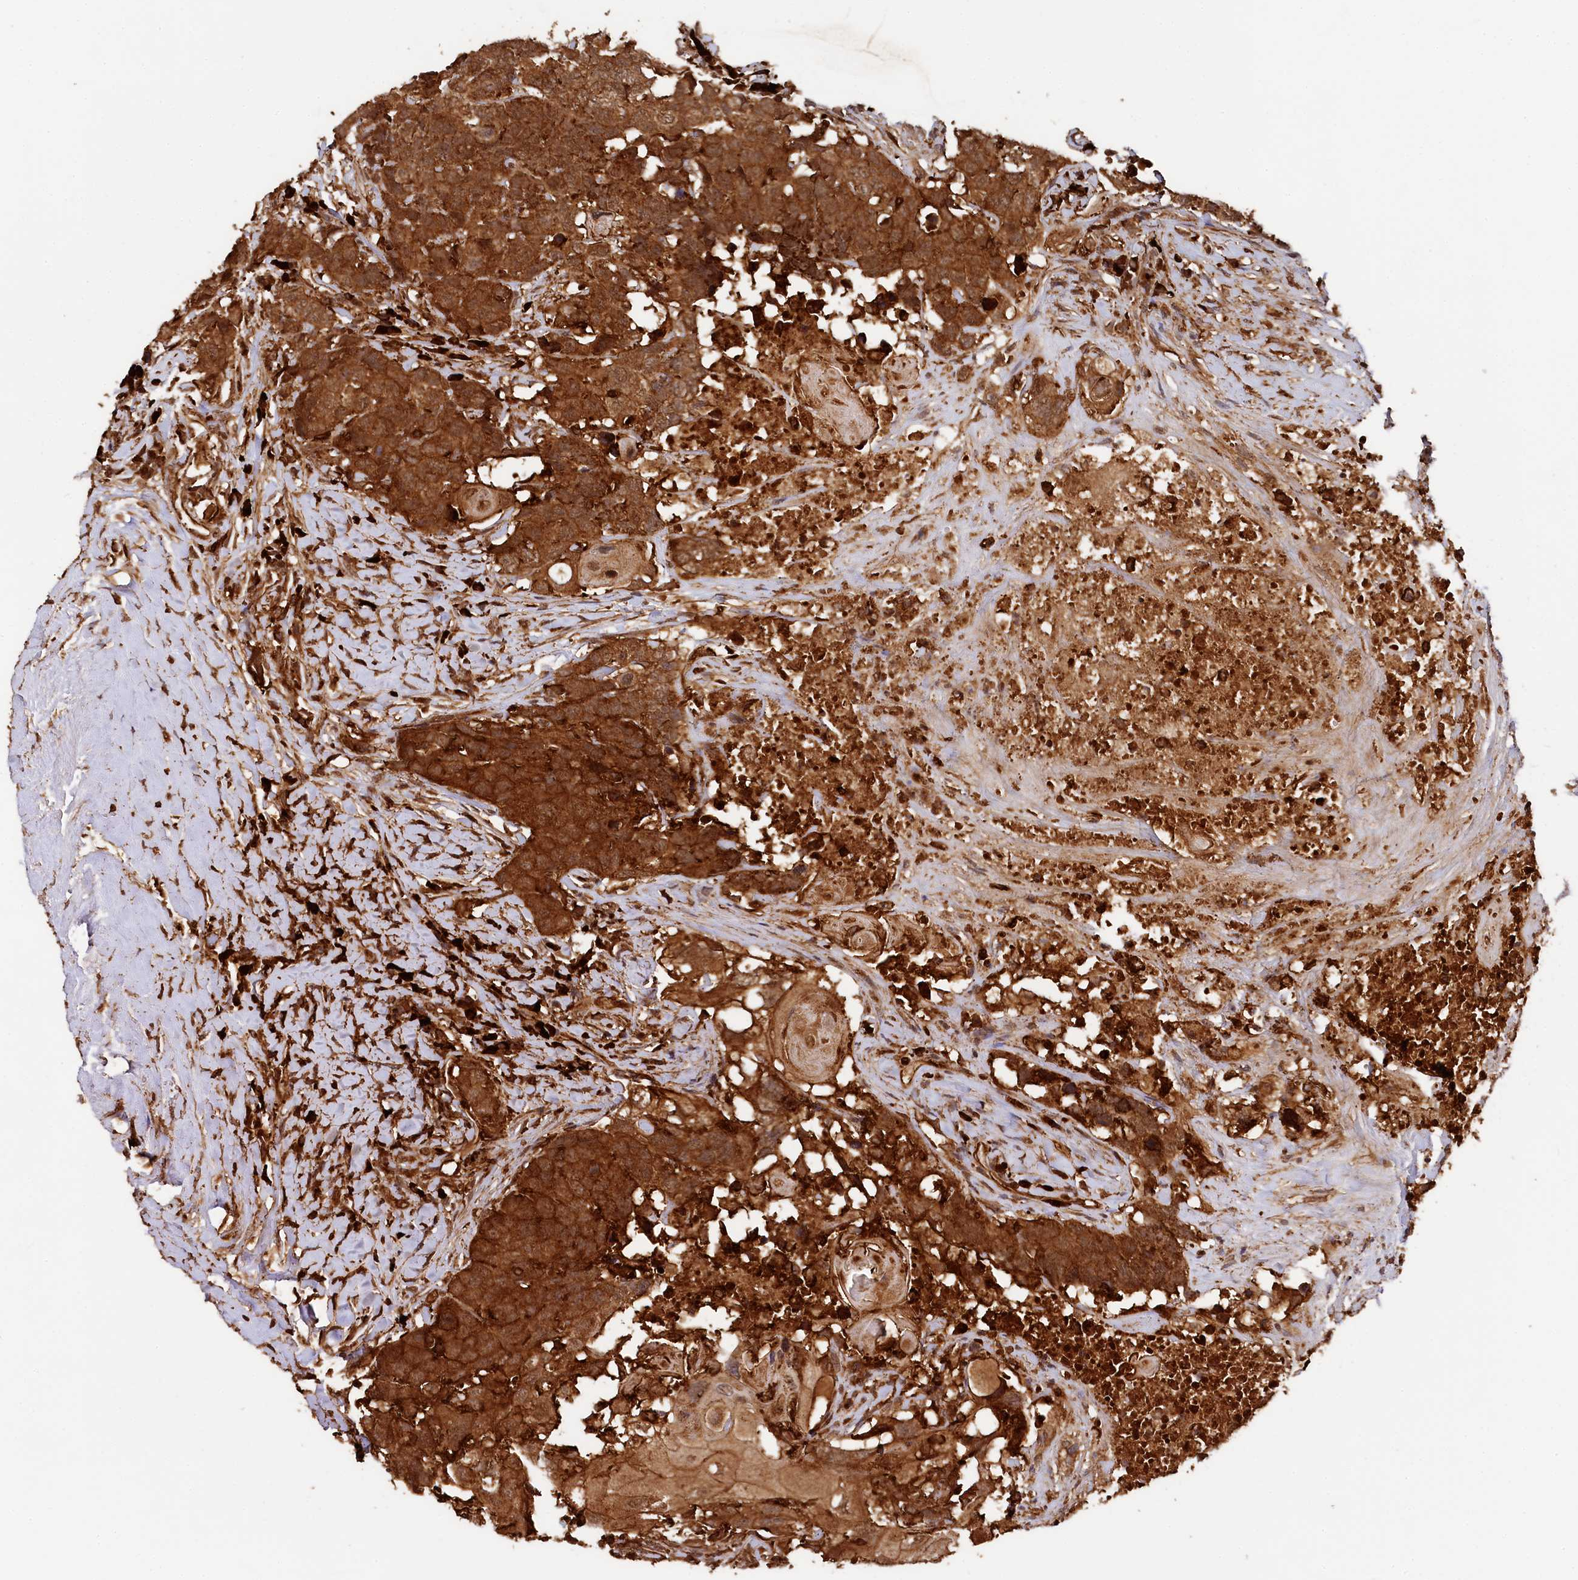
{"staining": {"intensity": "strong", "quantity": ">75%", "location": "cytoplasmic/membranous"}, "tissue": "head and neck cancer", "cell_type": "Tumor cells", "image_type": "cancer", "snomed": [{"axis": "morphology", "description": "Squamous cell carcinoma, NOS"}, {"axis": "topography", "description": "Head-Neck"}], "caption": "This histopathology image reveals immunohistochemistry staining of head and neck squamous cell carcinoma, with high strong cytoplasmic/membranous staining in approximately >75% of tumor cells.", "gene": "STUB1", "patient": {"sex": "male", "age": 66}}